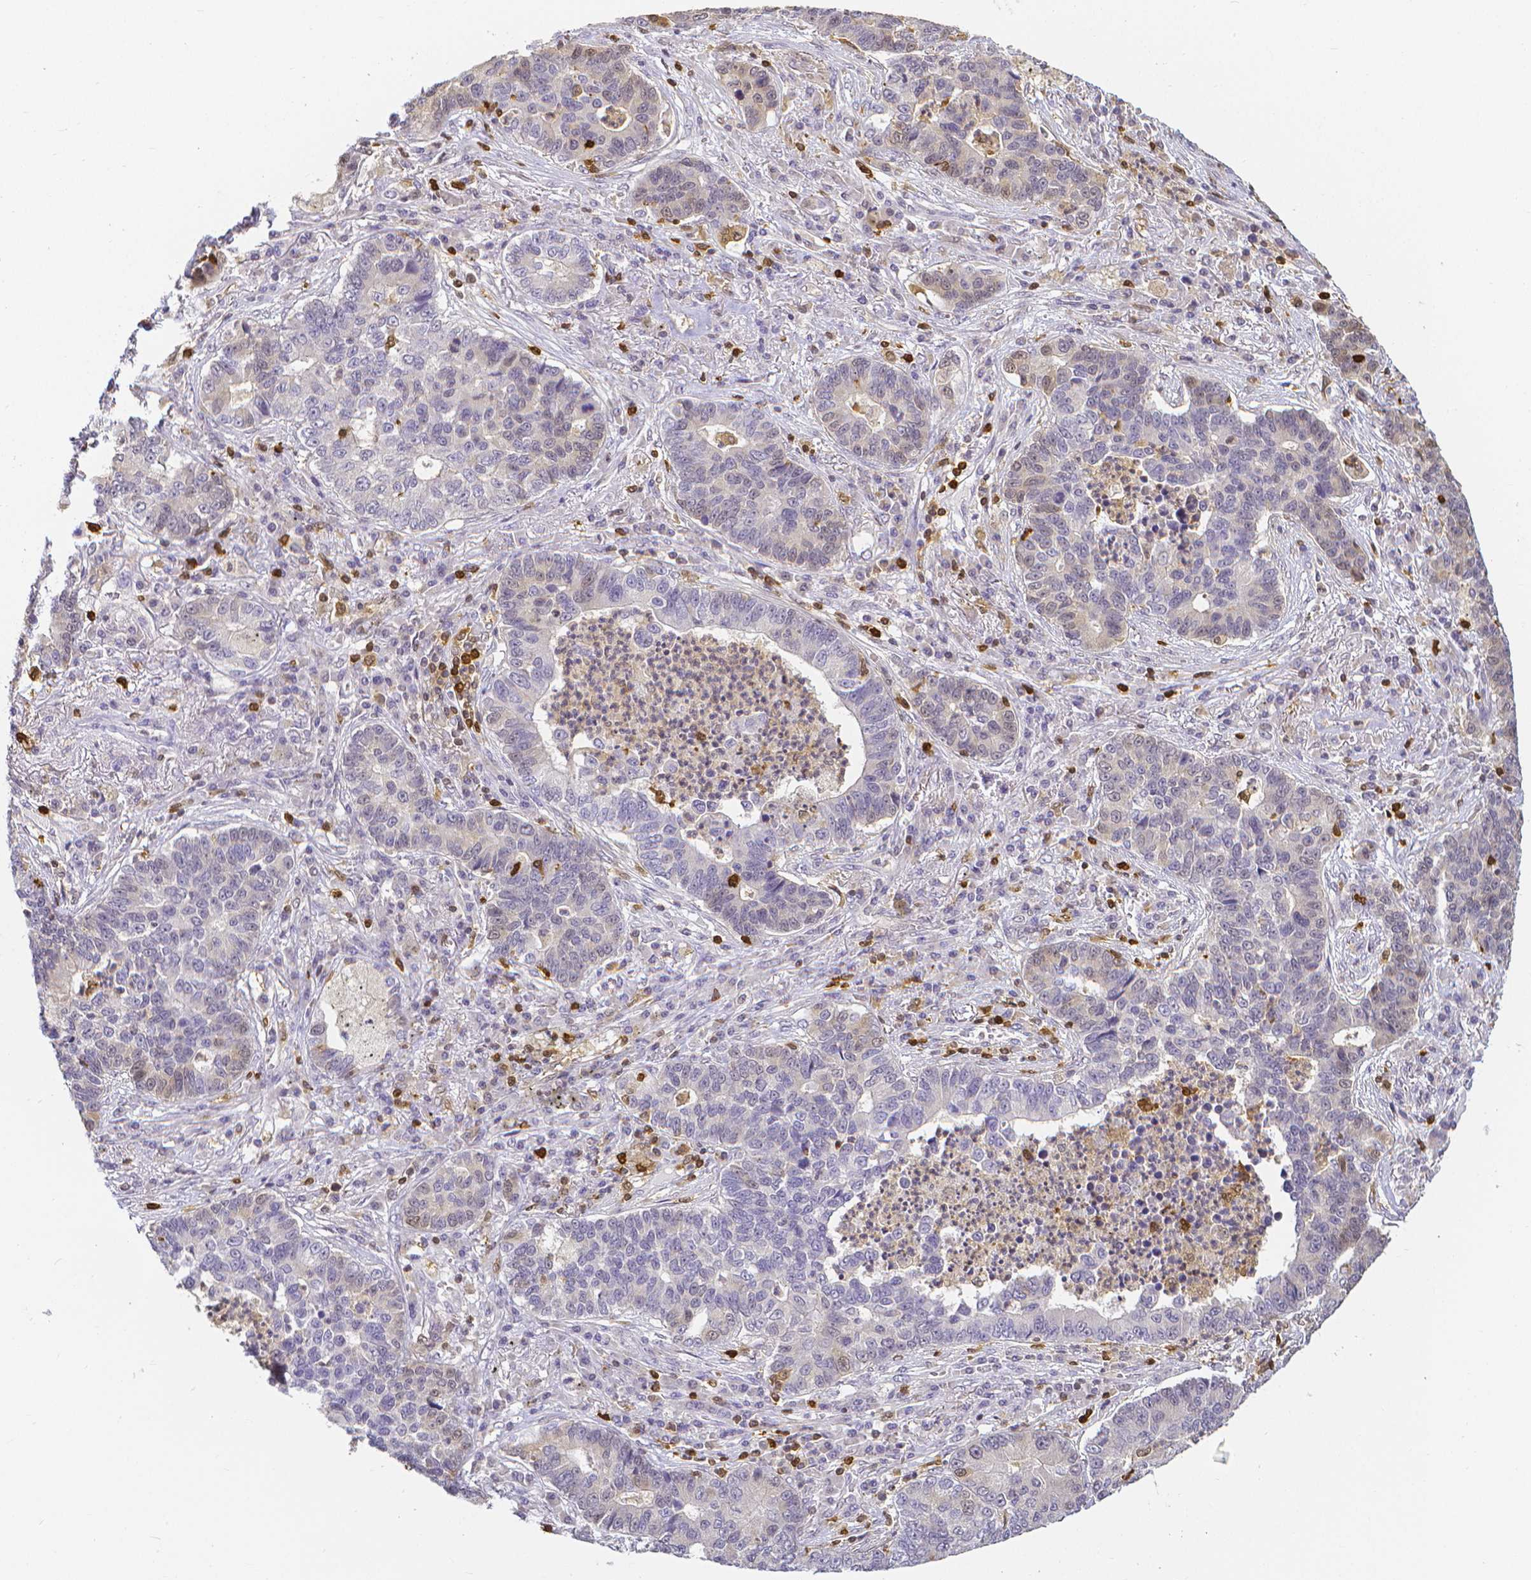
{"staining": {"intensity": "negative", "quantity": "none", "location": "none"}, "tissue": "lung cancer", "cell_type": "Tumor cells", "image_type": "cancer", "snomed": [{"axis": "morphology", "description": "Adenocarcinoma, NOS"}, {"axis": "topography", "description": "Lung"}], "caption": "A photomicrograph of human adenocarcinoma (lung) is negative for staining in tumor cells.", "gene": "COTL1", "patient": {"sex": "female", "age": 57}}